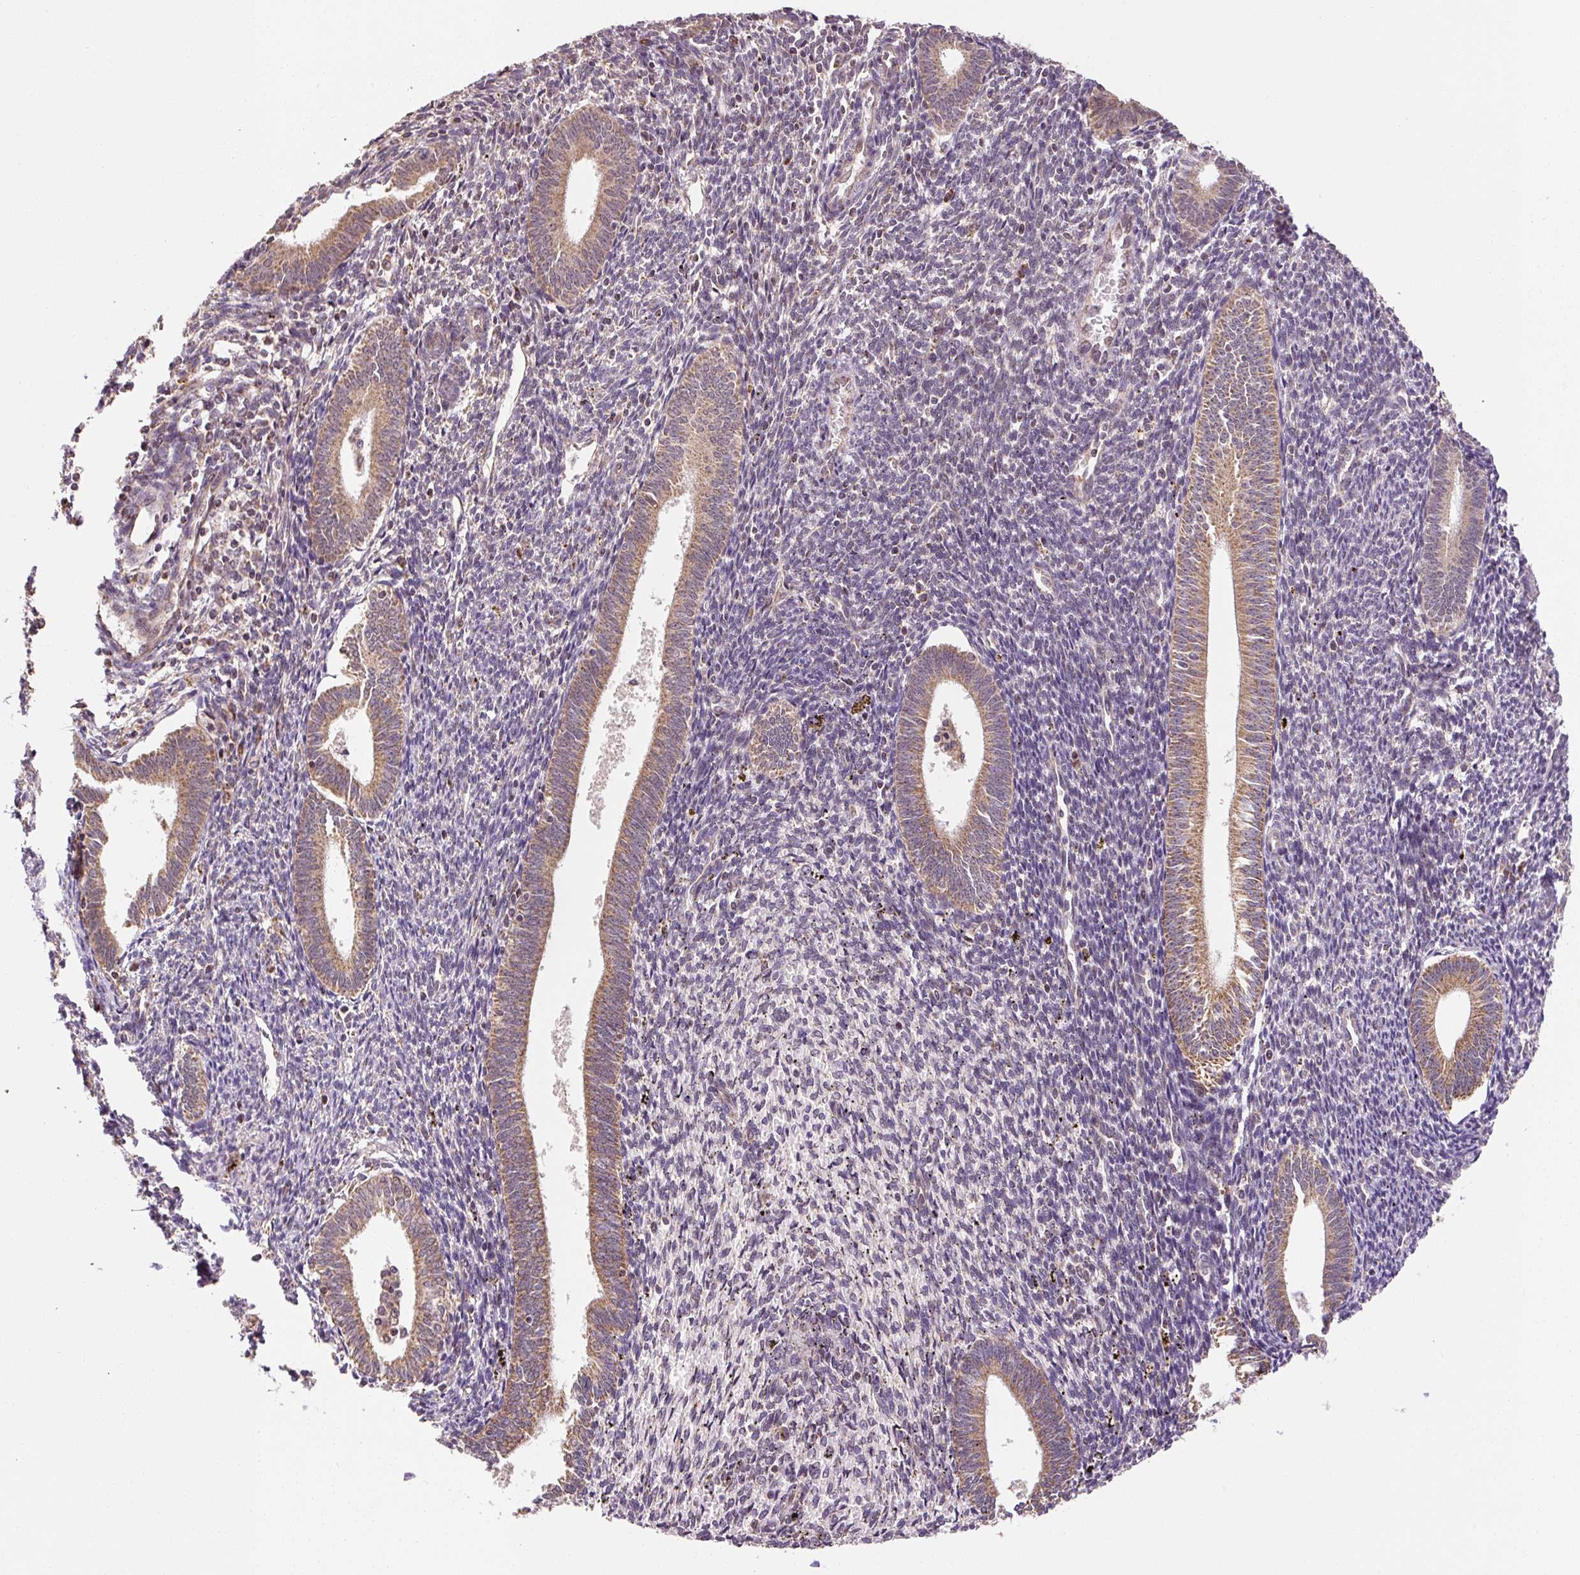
{"staining": {"intensity": "moderate", "quantity": "<25%", "location": "cytoplasmic/membranous"}, "tissue": "endometrium", "cell_type": "Cells in endometrial stroma", "image_type": "normal", "snomed": [{"axis": "morphology", "description": "Normal tissue, NOS"}, {"axis": "topography", "description": "Endometrium"}], "caption": "Cells in endometrial stroma show low levels of moderate cytoplasmic/membranous staining in about <25% of cells in benign human endometrium. The staining was performed using DAB, with brown indicating positive protein expression. Nuclei are stained blue with hematoxylin.", "gene": "MFSD9", "patient": {"sex": "female", "age": 41}}